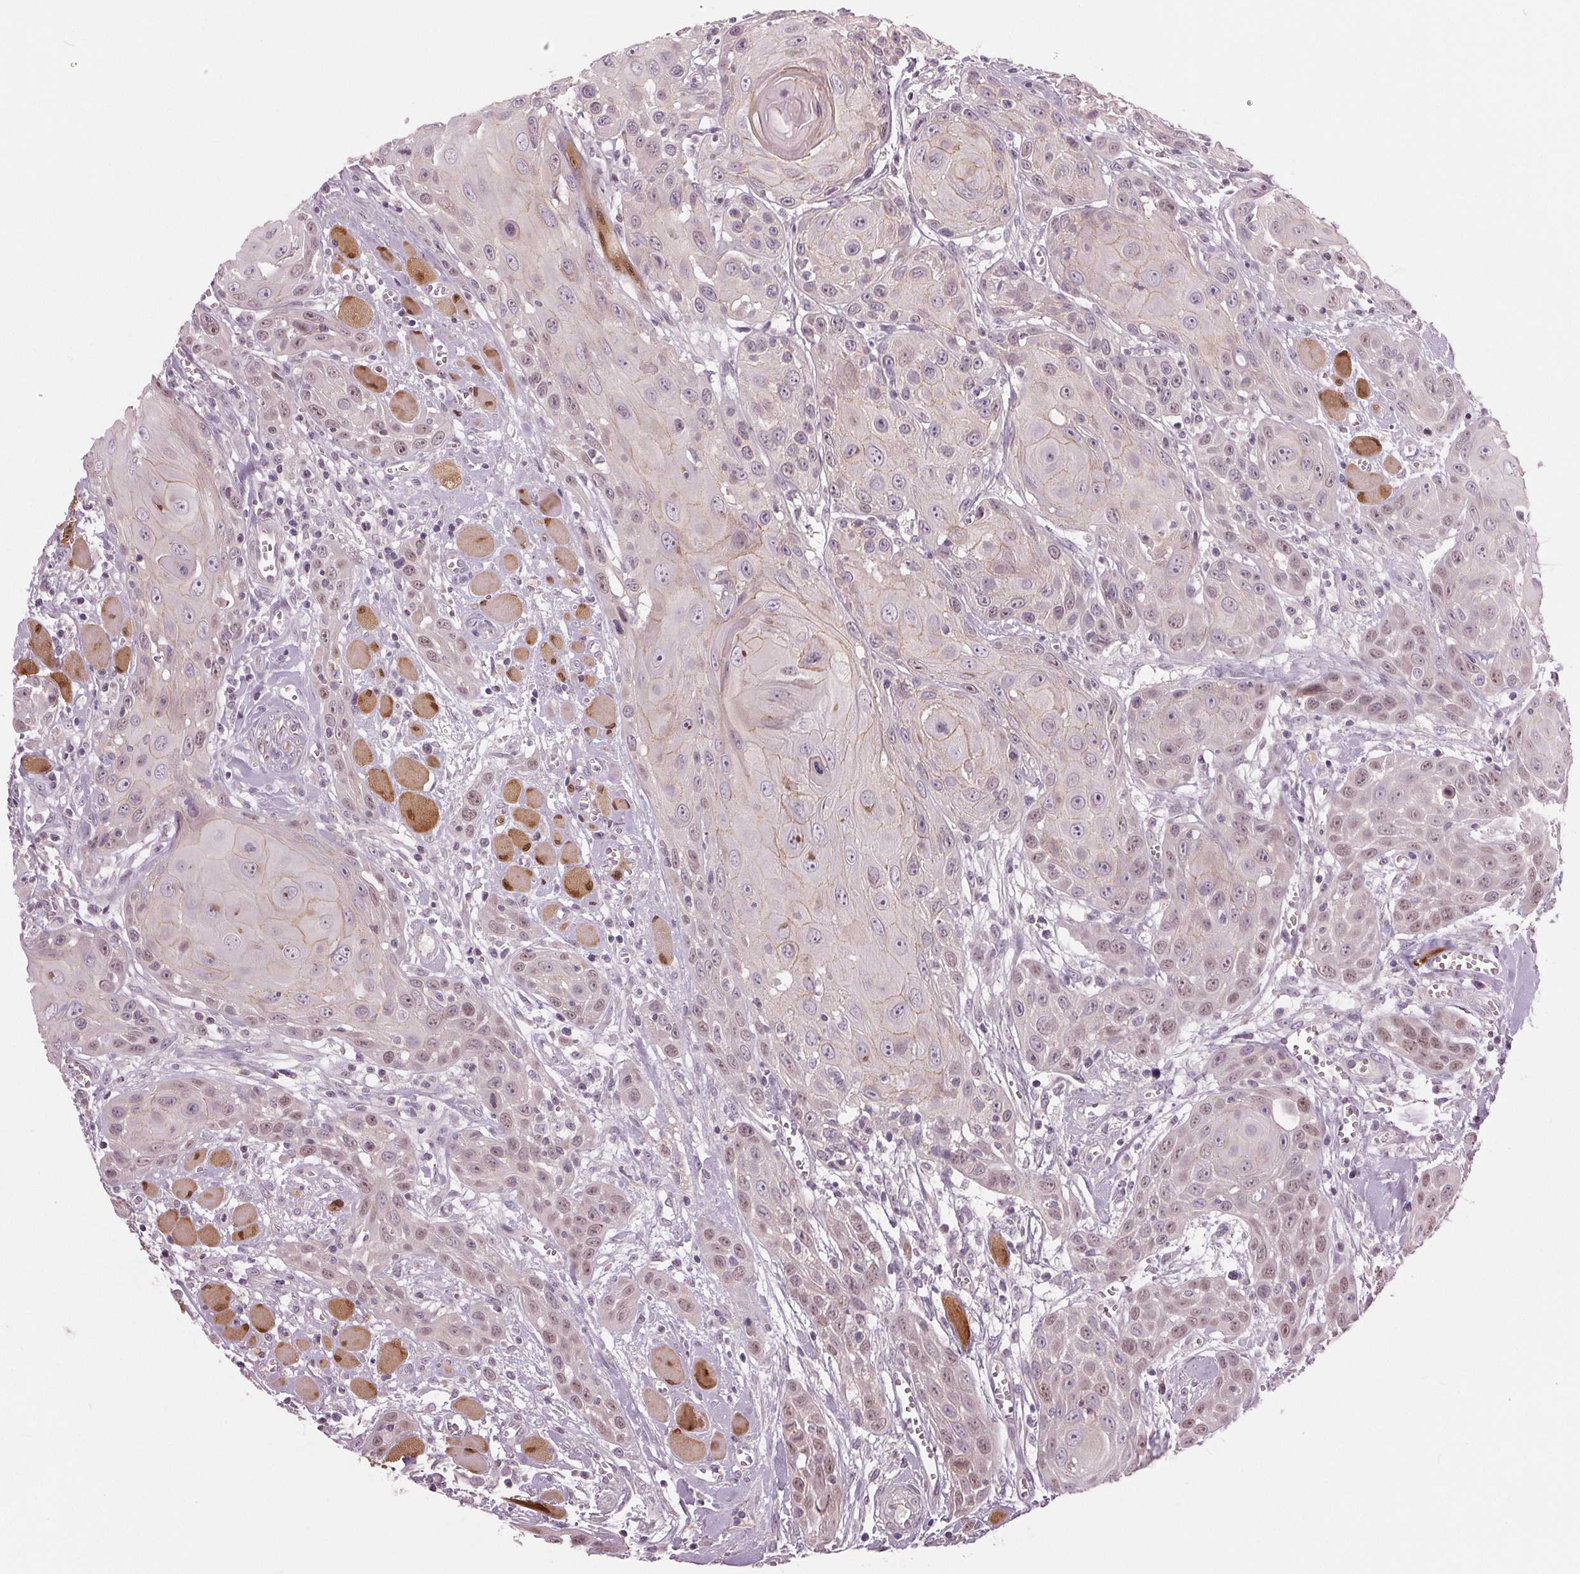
{"staining": {"intensity": "weak", "quantity": "<25%", "location": "cytoplasmic/membranous"}, "tissue": "head and neck cancer", "cell_type": "Tumor cells", "image_type": "cancer", "snomed": [{"axis": "morphology", "description": "Squamous cell carcinoma, NOS"}, {"axis": "topography", "description": "Head-Neck"}], "caption": "IHC of head and neck cancer (squamous cell carcinoma) demonstrates no expression in tumor cells.", "gene": "ZNF605", "patient": {"sex": "female", "age": 80}}